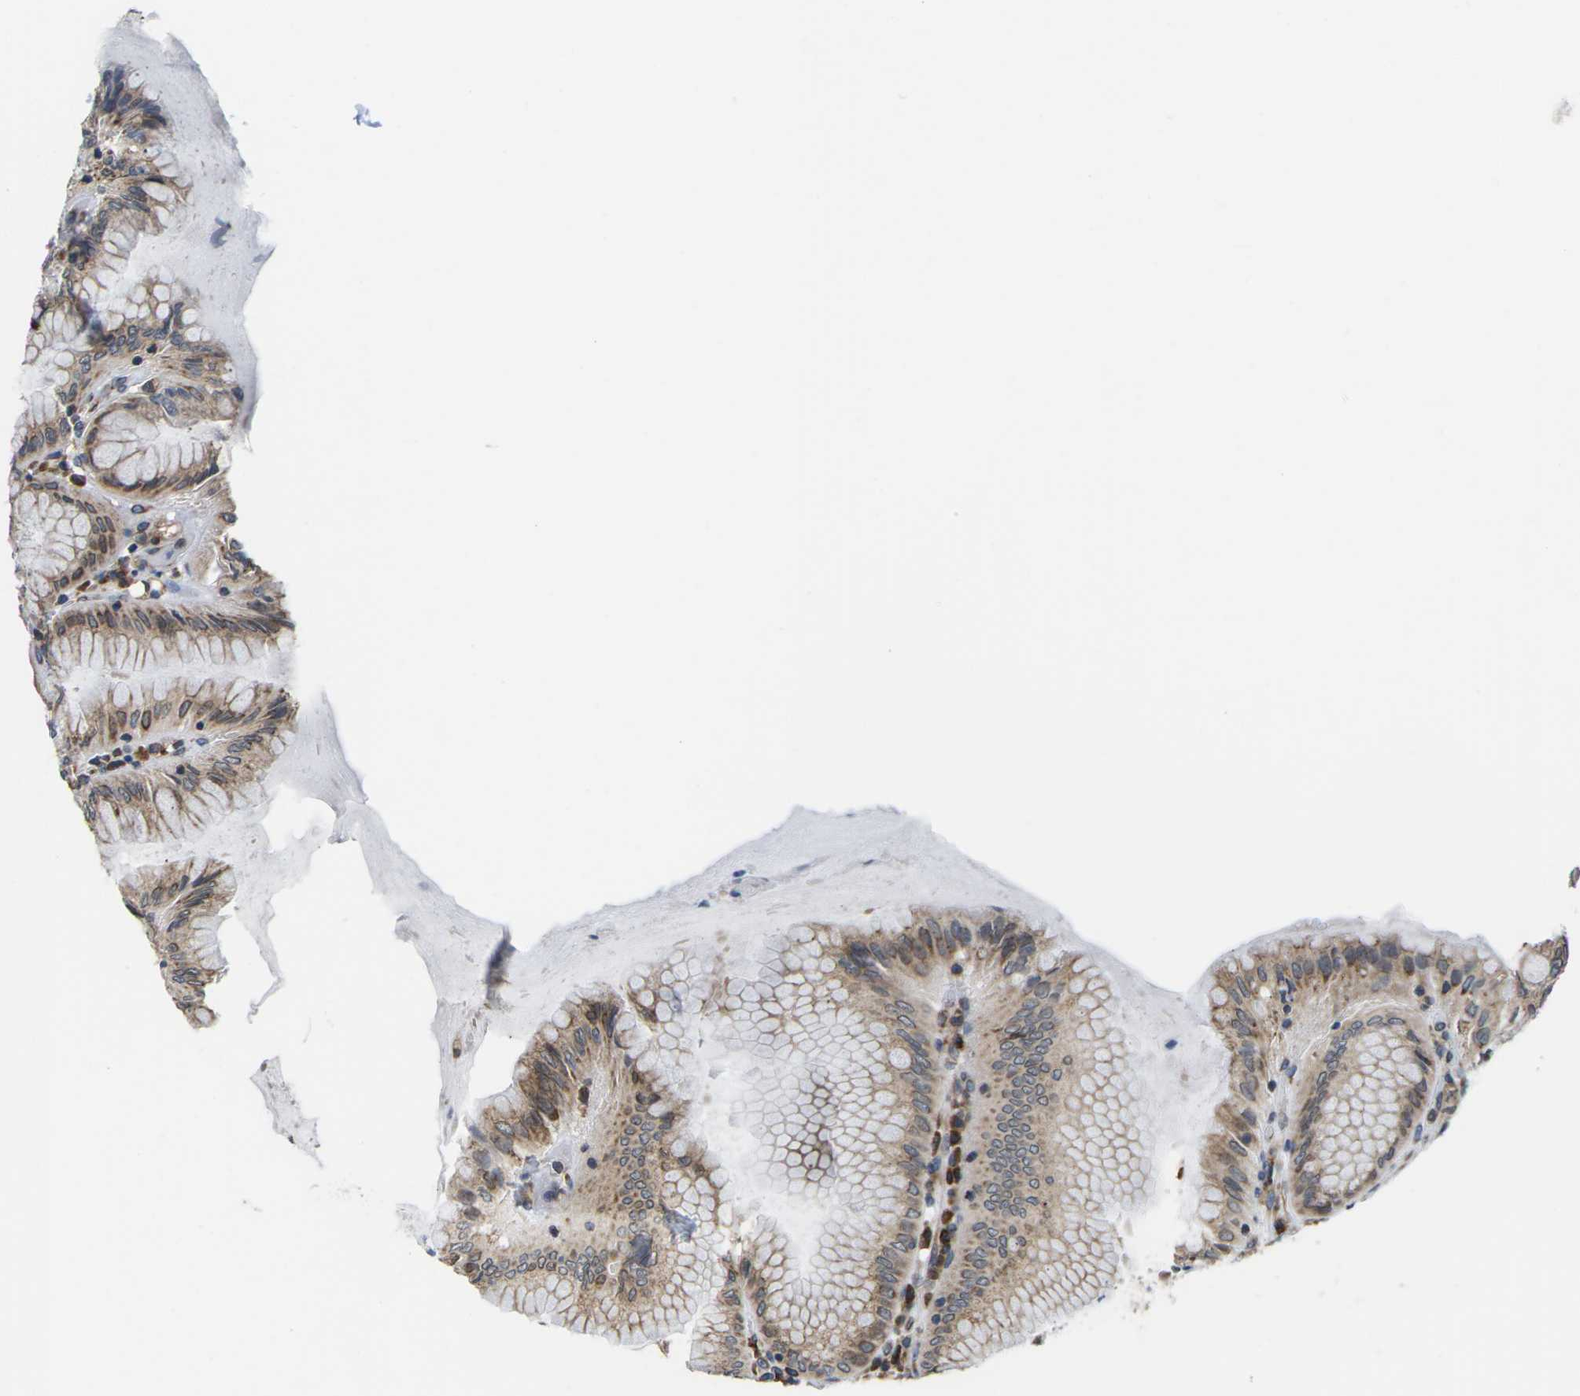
{"staining": {"intensity": "moderate", "quantity": "<25%", "location": "cytoplasmic/membranous"}, "tissue": "stomach", "cell_type": "Glandular cells", "image_type": "normal", "snomed": [{"axis": "morphology", "description": "Normal tissue, NOS"}, {"axis": "topography", "description": "Stomach, lower"}], "caption": "Protein expression analysis of unremarkable stomach displays moderate cytoplasmic/membranous positivity in about <25% of glandular cells.", "gene": "PDZK1IP1", "patient": {"sex": "female", "age": 76}}